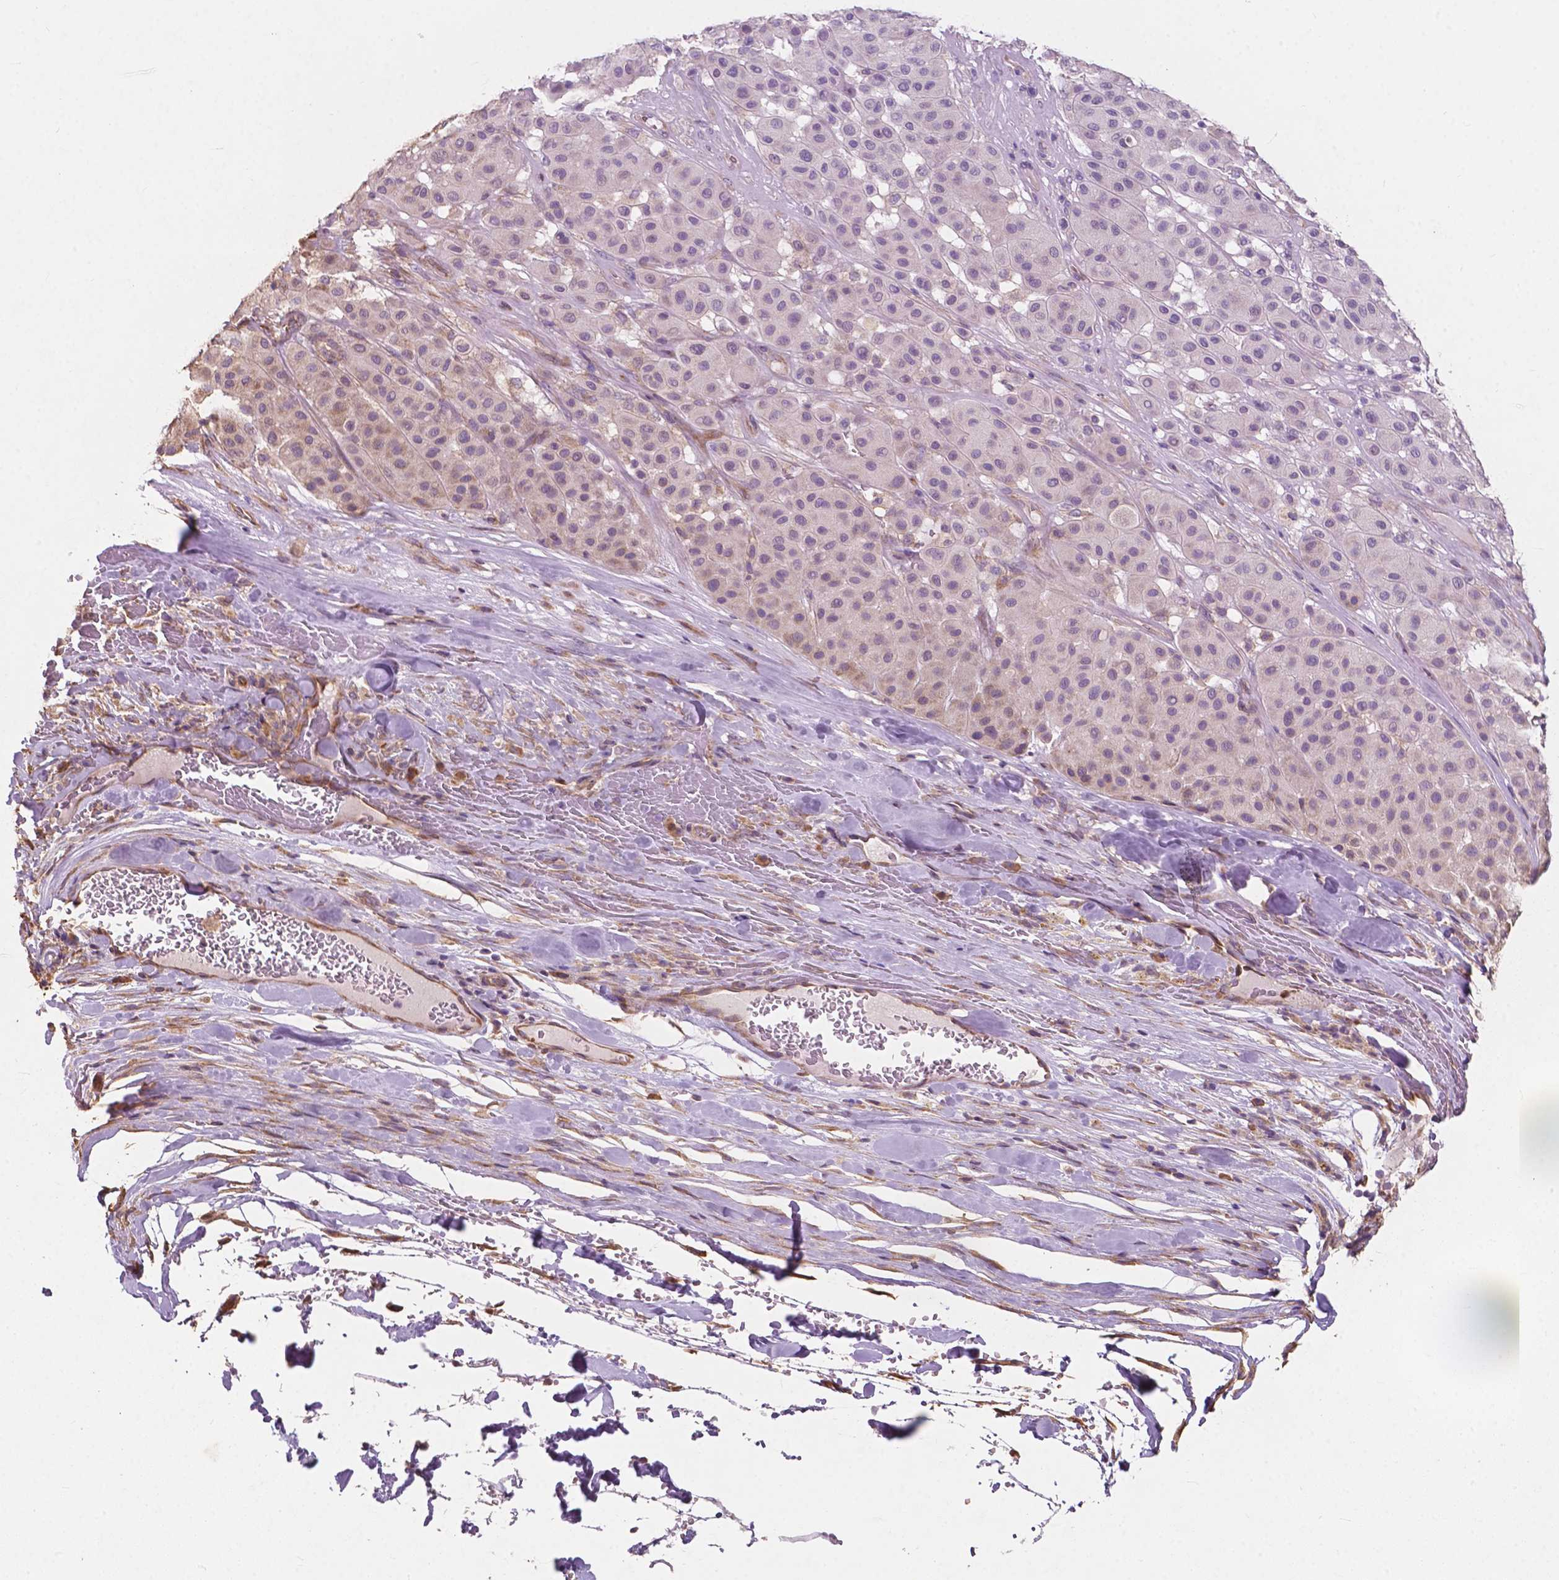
{"staining": {"intensity": "negative", "quantity": "none", "location": "none"}, "tissue": "melanoma", "cell_type": "Tumor cells", "image_type": "cancer", "snomed": [{"axis": "morphology", "description": "Malignant melanoma, Metastatic site"}, {"axis": "topography", "description": "Smooth muscle"}], "caption": "Immunohistochemical staining of malignant melanoma (metastatic site) demonstrates no significant expression in tumor cells.", "gene": "G3BP1", "patient": {"sex": "male", "age": 41}}